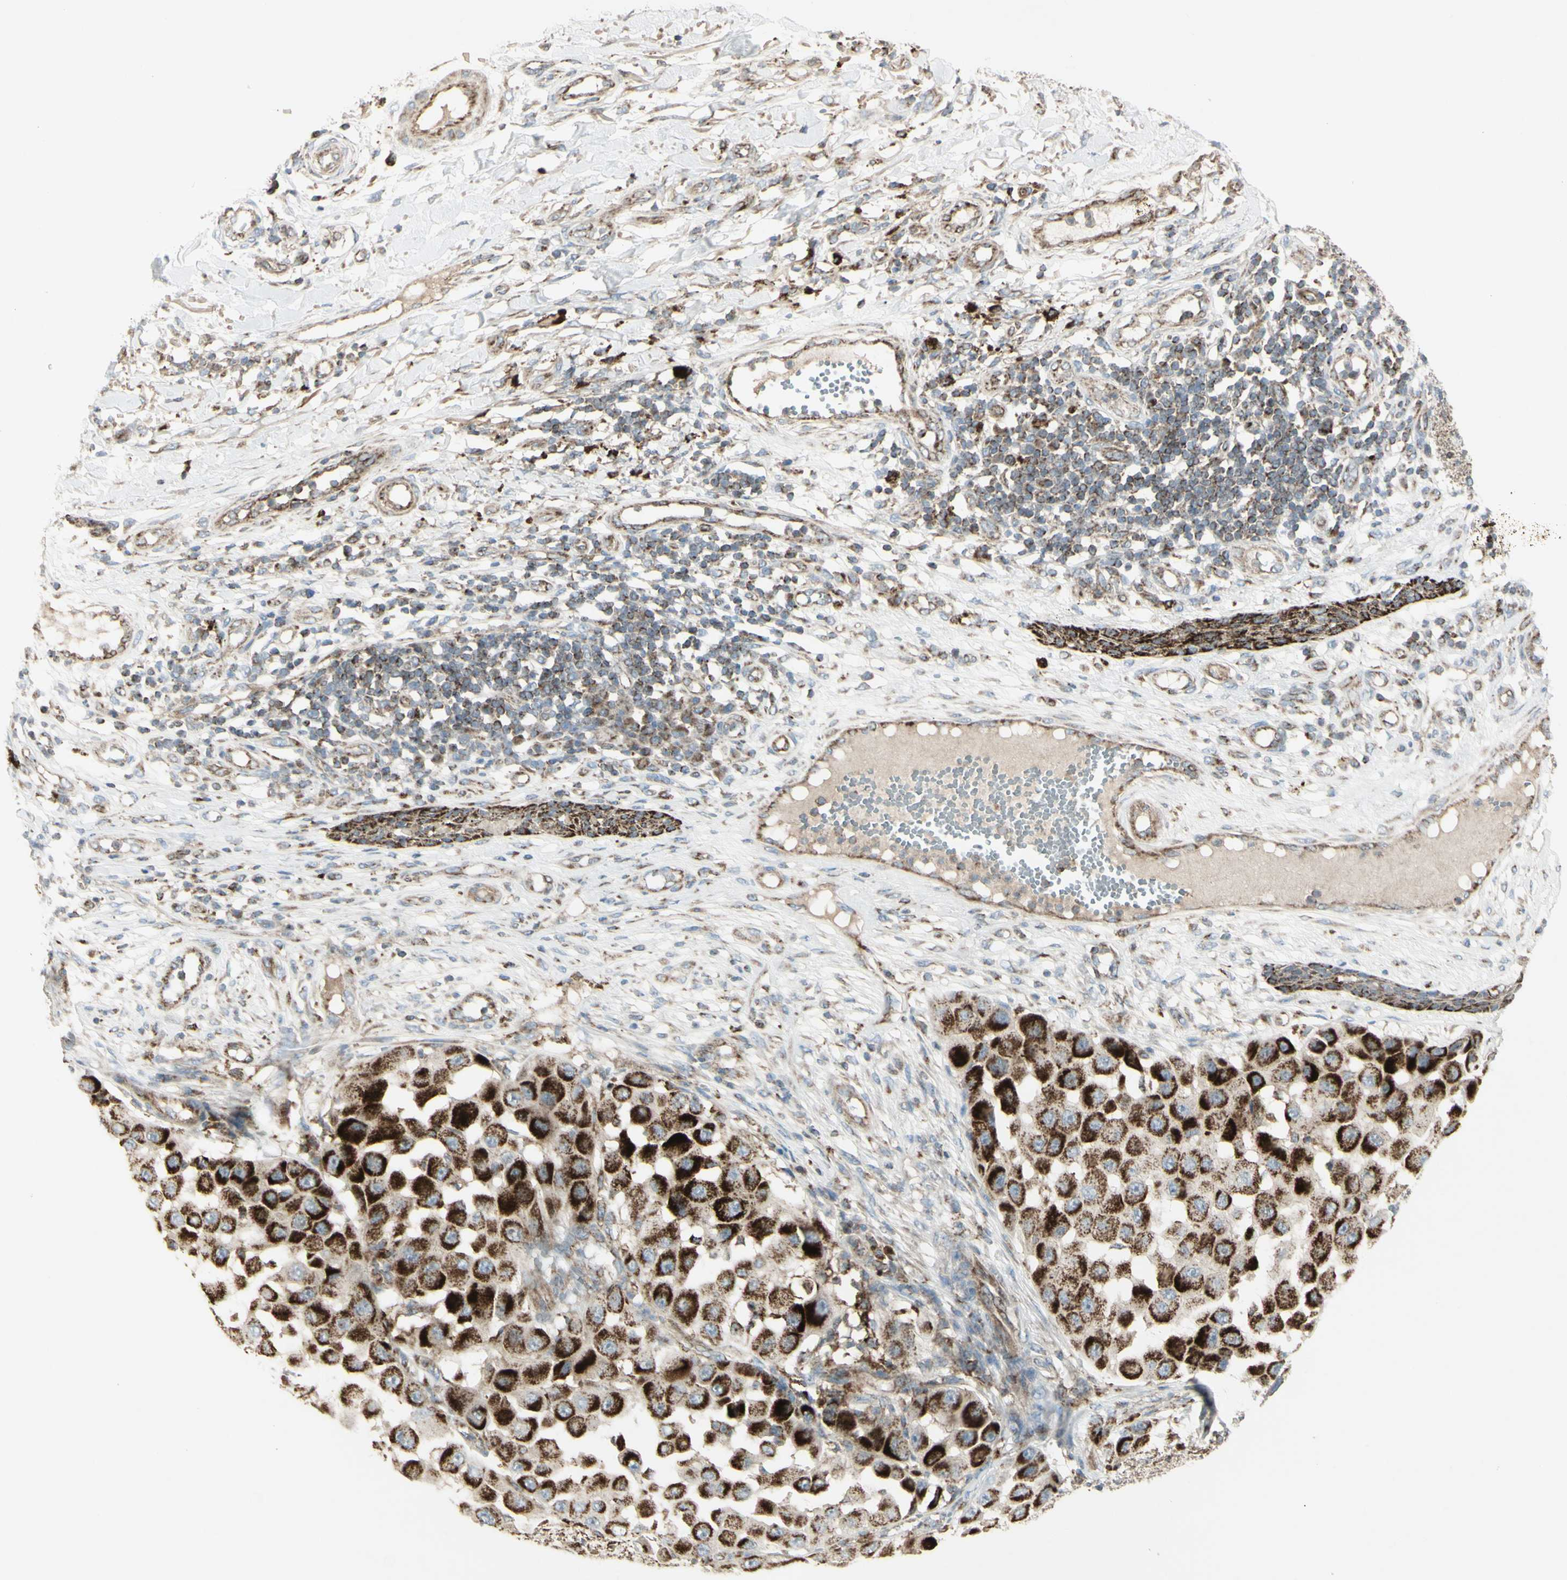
{"staining": {"intensity": "strong", "quantity": ">75%", "location": "cytoplasmic/membranous"}, "tissue": "melanoma", "cell_type": "Tumor cells", "image_type": "cancer", "snomed": [{"axis": "morphology", "description": "Malignant melanoma, NOS"}, {"axis": "topography", "description": "Skin"}], "caption": "DAB (3,3'-diaminobenzidine) immunohistochemical staining of melanoma demonstrates strong cytoplasmic/membranous protein expression in about >75% of tumor cells. The staining was performed using DAB (3,3'-diaminobenzidine) to visualize the protein expression in brown, while the nuclei were stained in blue with hematoxylin (Magnification: 20x).", "gene": "CYB5R1", "patient": {"sex": "female", "age": 81}}